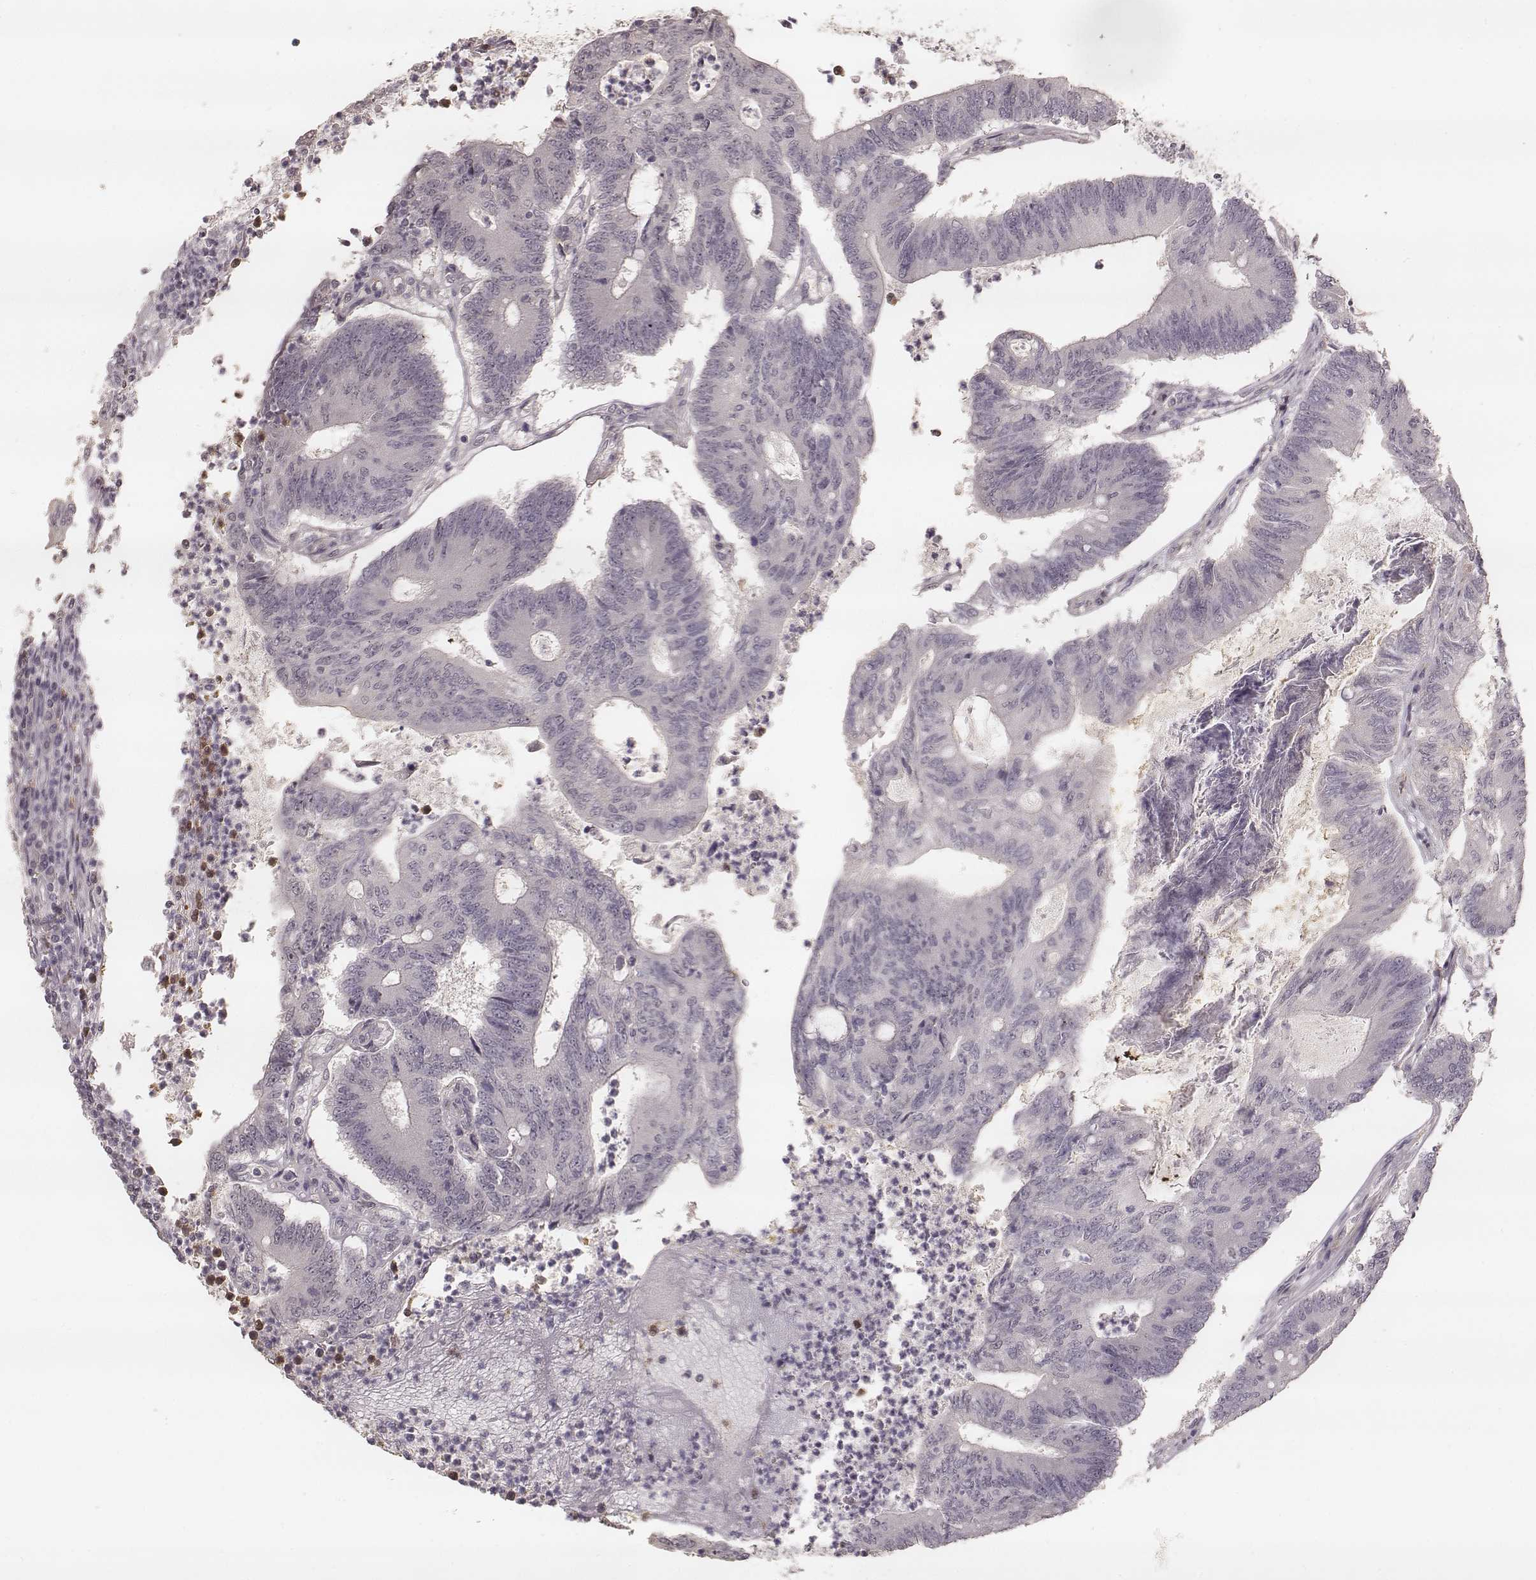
{"staining": {"intensity": "negative", "quantity": "none", "location": "none"}, "tissue": "colorectal cancer", "cell_type": "Tumor cells", "image_type": "cancer", "snomed": [{"axis": "morphology", "description": "Adenocarcinoma, NOS"}, {"axis": "topography", "description": "Colon"}], "caption": "Immunohistochemical staining of human colorectal adenocarcinoma exhibits no significant staining in tumor cells. The staining is performed using DAB brown chromogen with nuclei counter-stained in using hematoxylin.", "gene": "LY6K", "patient": {"sex": "female", "age": 70}}